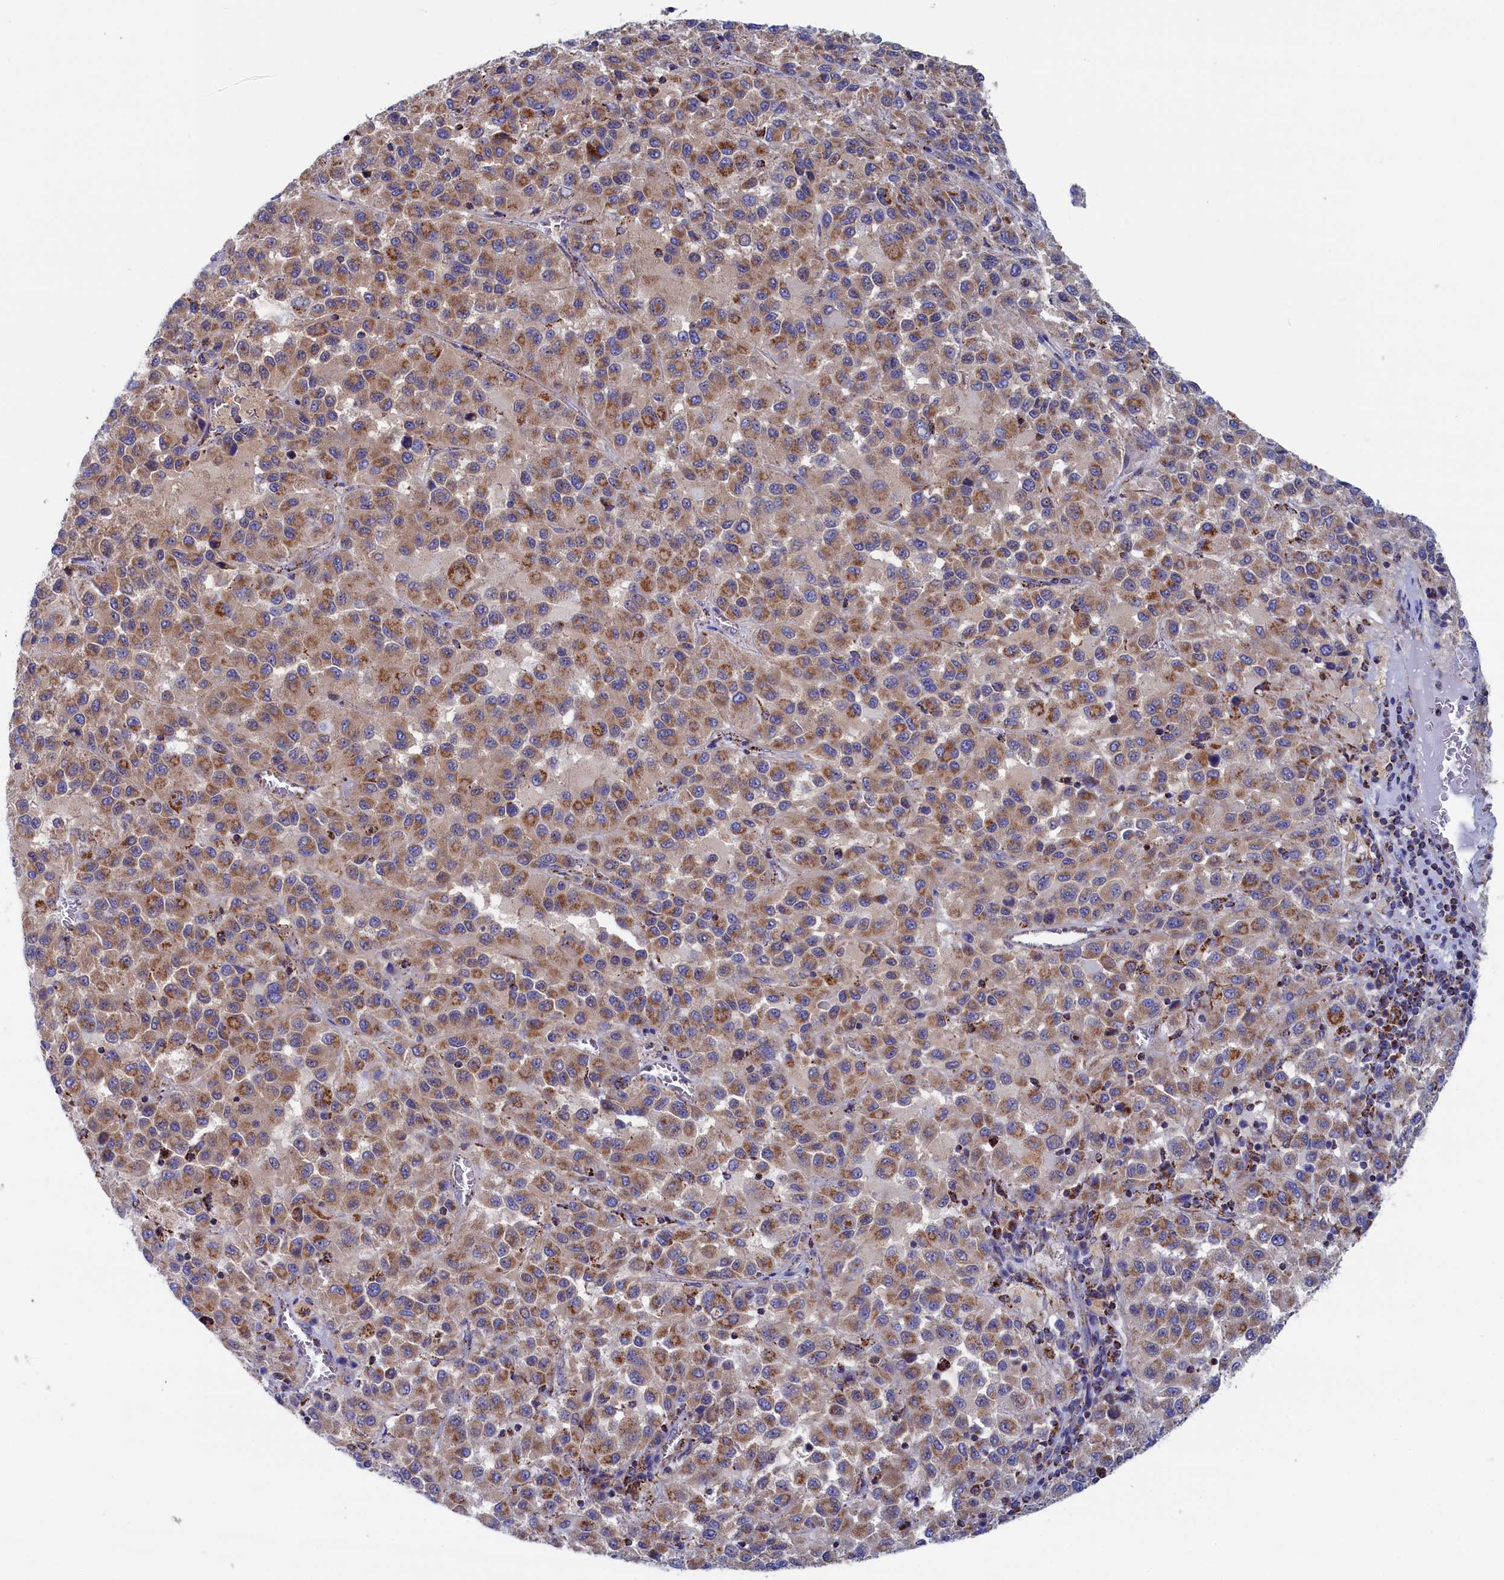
{"staining": {"intensity": "moderate", "quantity": "25%-75%", "location": "cytoplasmic/membranous"}, "tissue": "melanoma", "cell_type": "Tumor cells", "image_type": "cancer", "snomed": [{"axis": "morphology", "description": "Malignant melanoma, Metastatic site"}, {"axis": "topography", "description": "Lung"}], "caption": "IHC photomicrograph of neoplastic tissue: human melanoma stained using IHC shows medium levels of moderate protein expression localized specifically in the cytoplasmic/membranous of tumor cells, appearing as a cytoplasmic/membranous brown color.", "gene": "WDR83", "patient": {"sex": "male", "age": 64}}